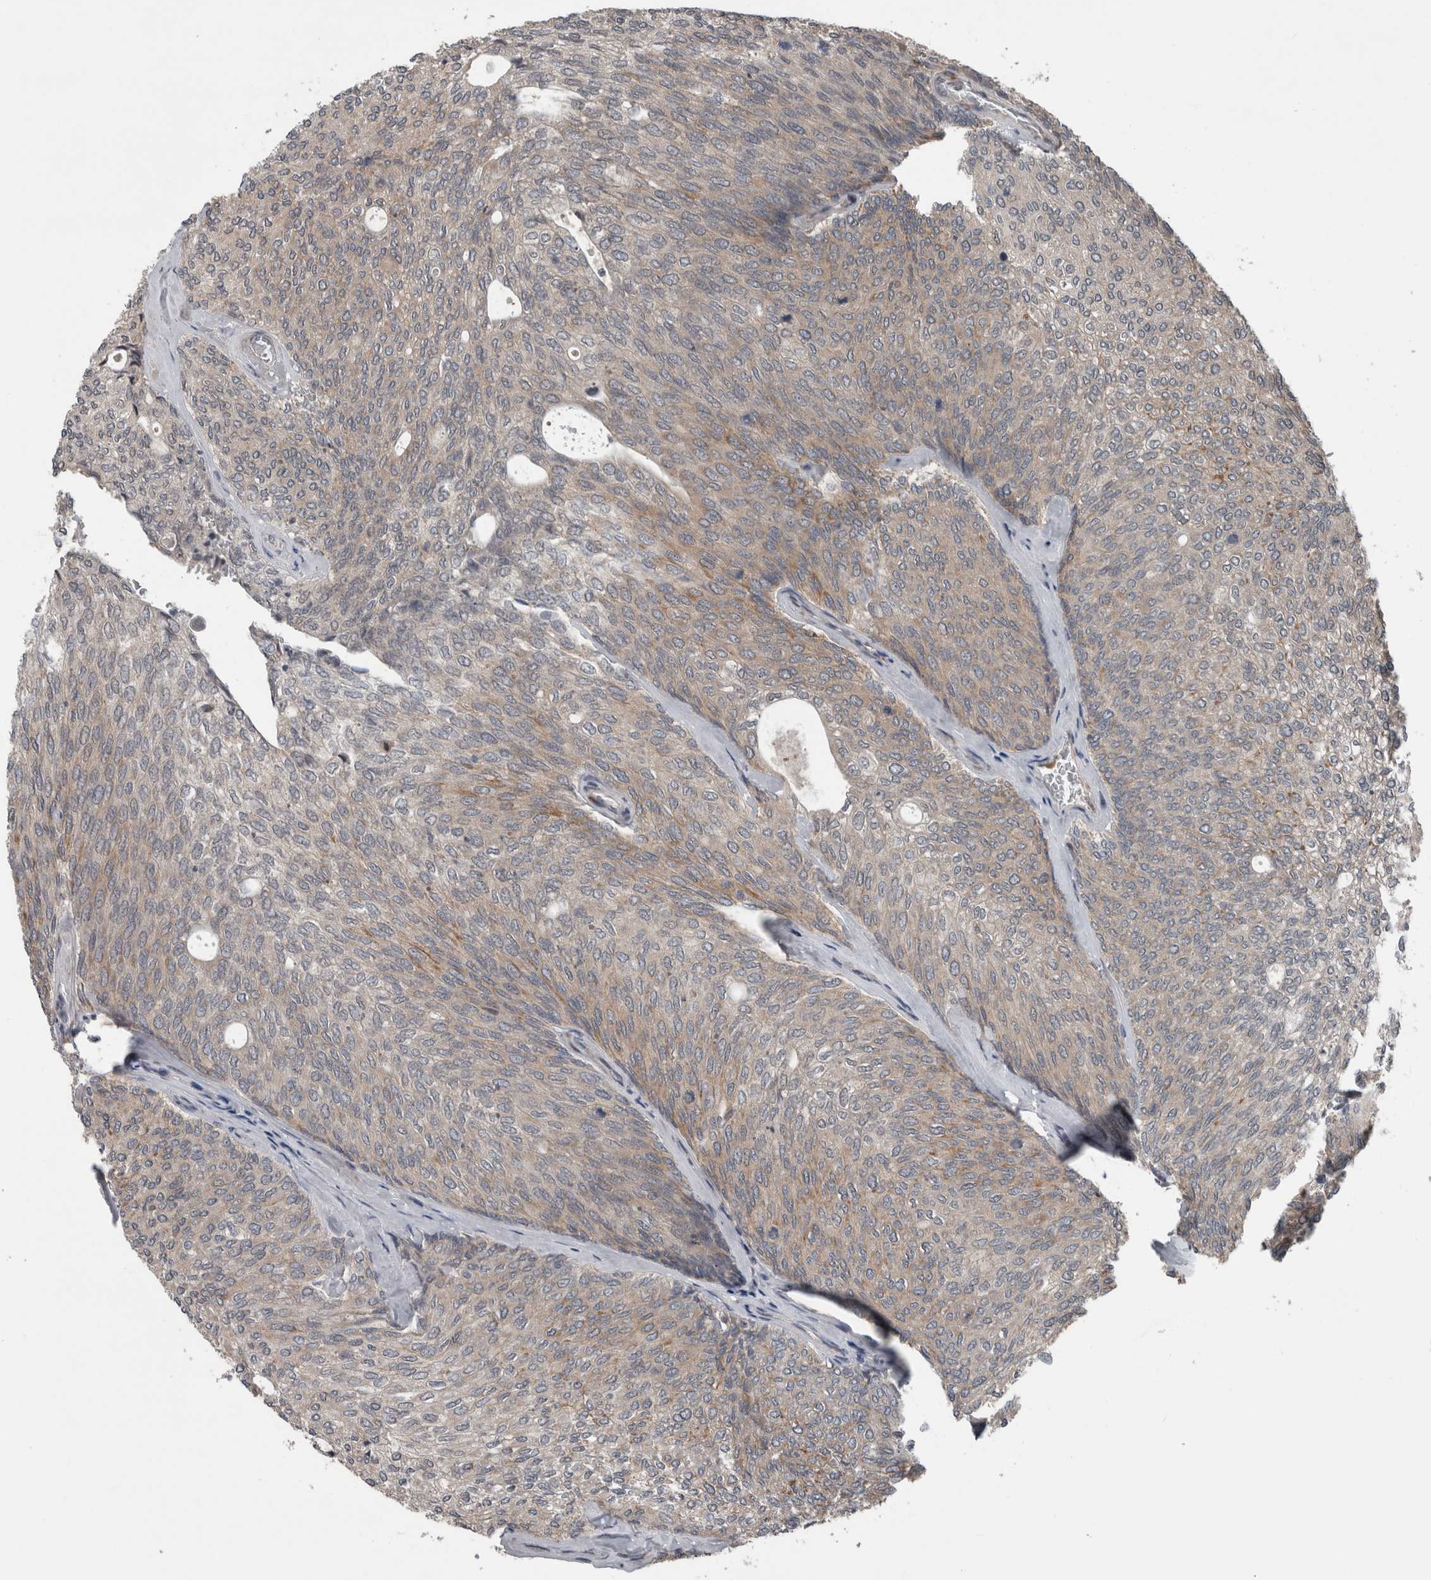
{"staining": {"intensity": "moderate", "quantity": "25%-75%", "location": "cytoplasmic/membranous"}, "tissue": "urothelial cancer", "cell_type": "Tumor cells", "image_type": "cancer", "snomed": [{"axis": "morphology", "description": "Urothelial carcinoma, Low grade"}, {"axis": "topography", "description": "Urinary bladder"}], "caption": "Human urothelial carcinoma (low-grade) stained for a protein (brown) displays moderate cytoplasmic/membranous positive expression in about 25%-75% of tumor cells.", "gene": "ENY2", "patient": {"sex": "female", "age": 79}}